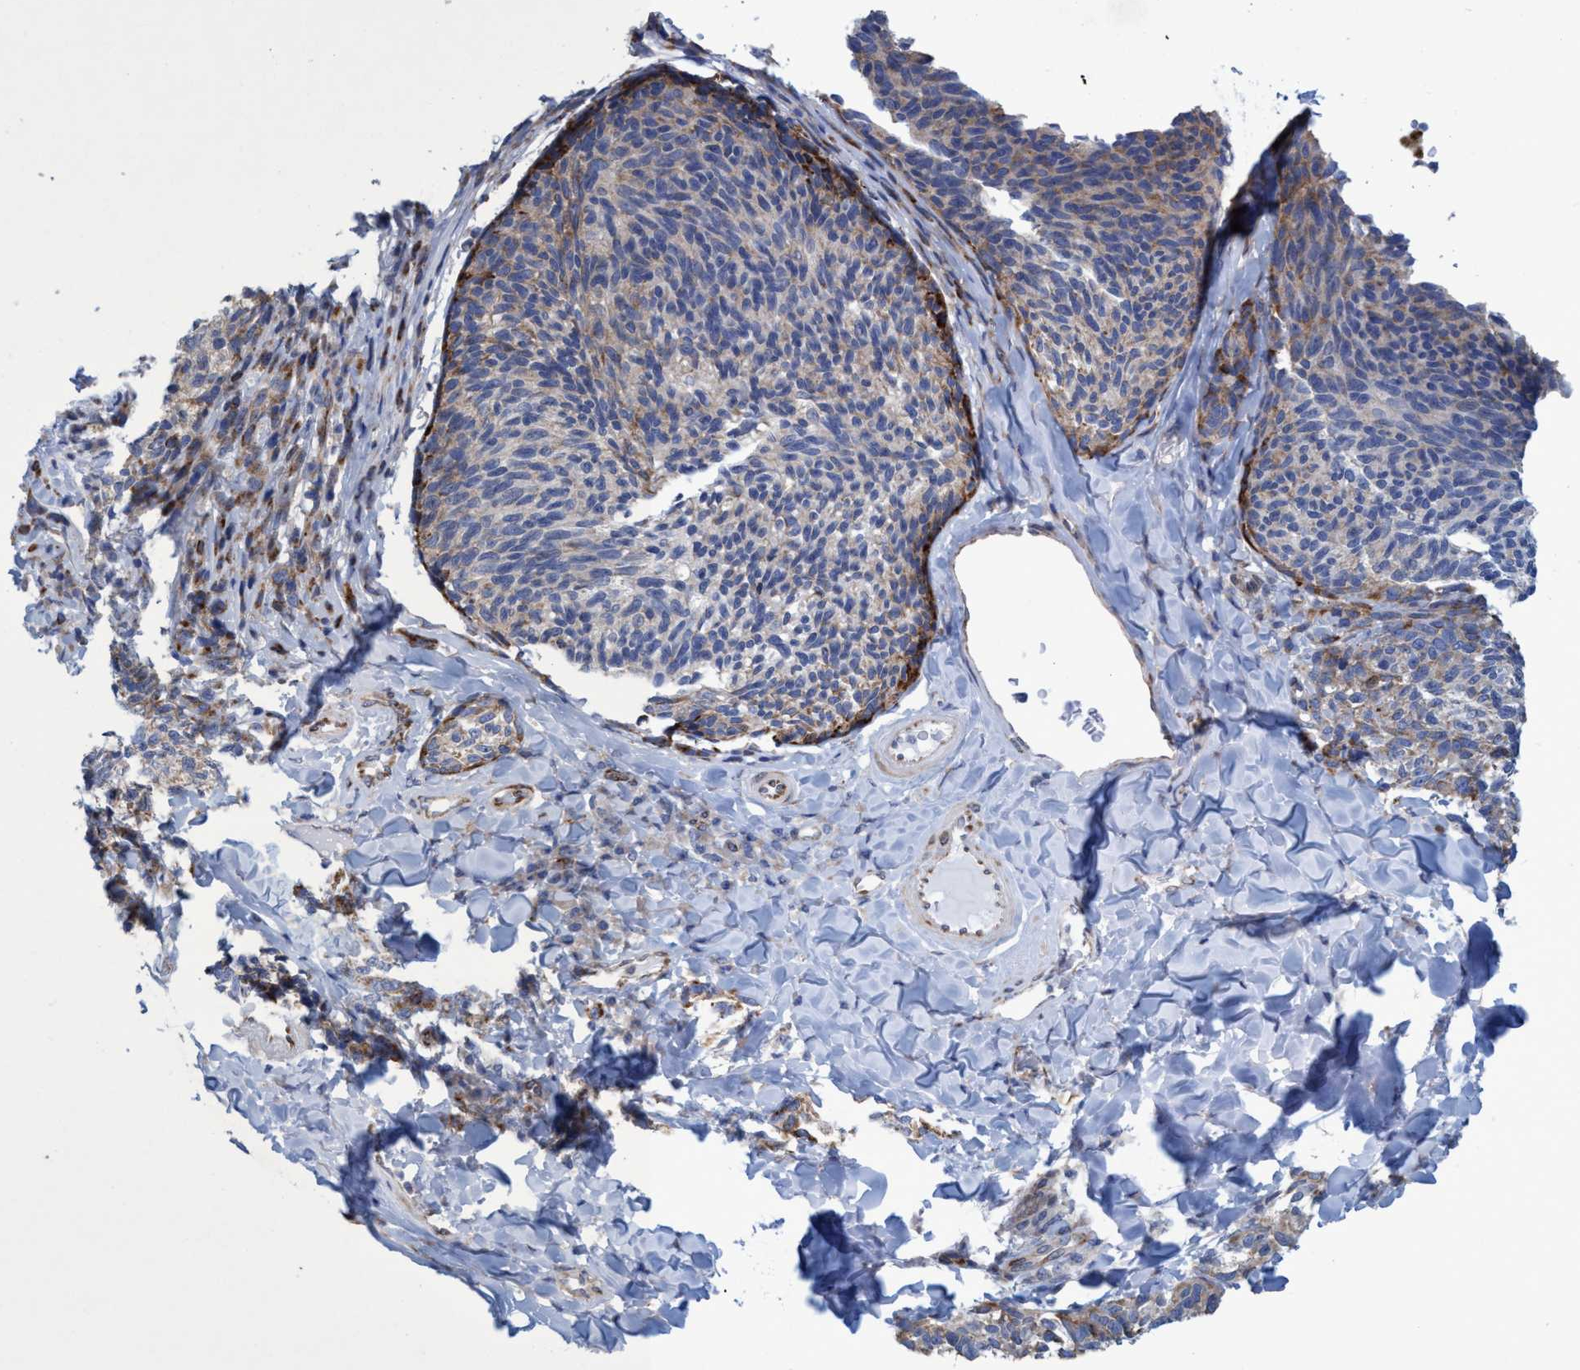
{"staining": {"intensity": "weak", "quantity": "<25%", "location": "cytoplasmic/membranous"}, "tissue": "melanoma", "cell_type": "Tumor cells", "image_type": "cancer", "snomed": [{"axis": "morphology", "description": "Malignant melanoma, NOS"}, {"axis": "topography", "description": "Skin"}], "caption": "The photomicrograph exhibits no staining of tumor cells in melanoma.", "gene": "R3HCC1", "patient": {"sex": "female", "age": 73}}